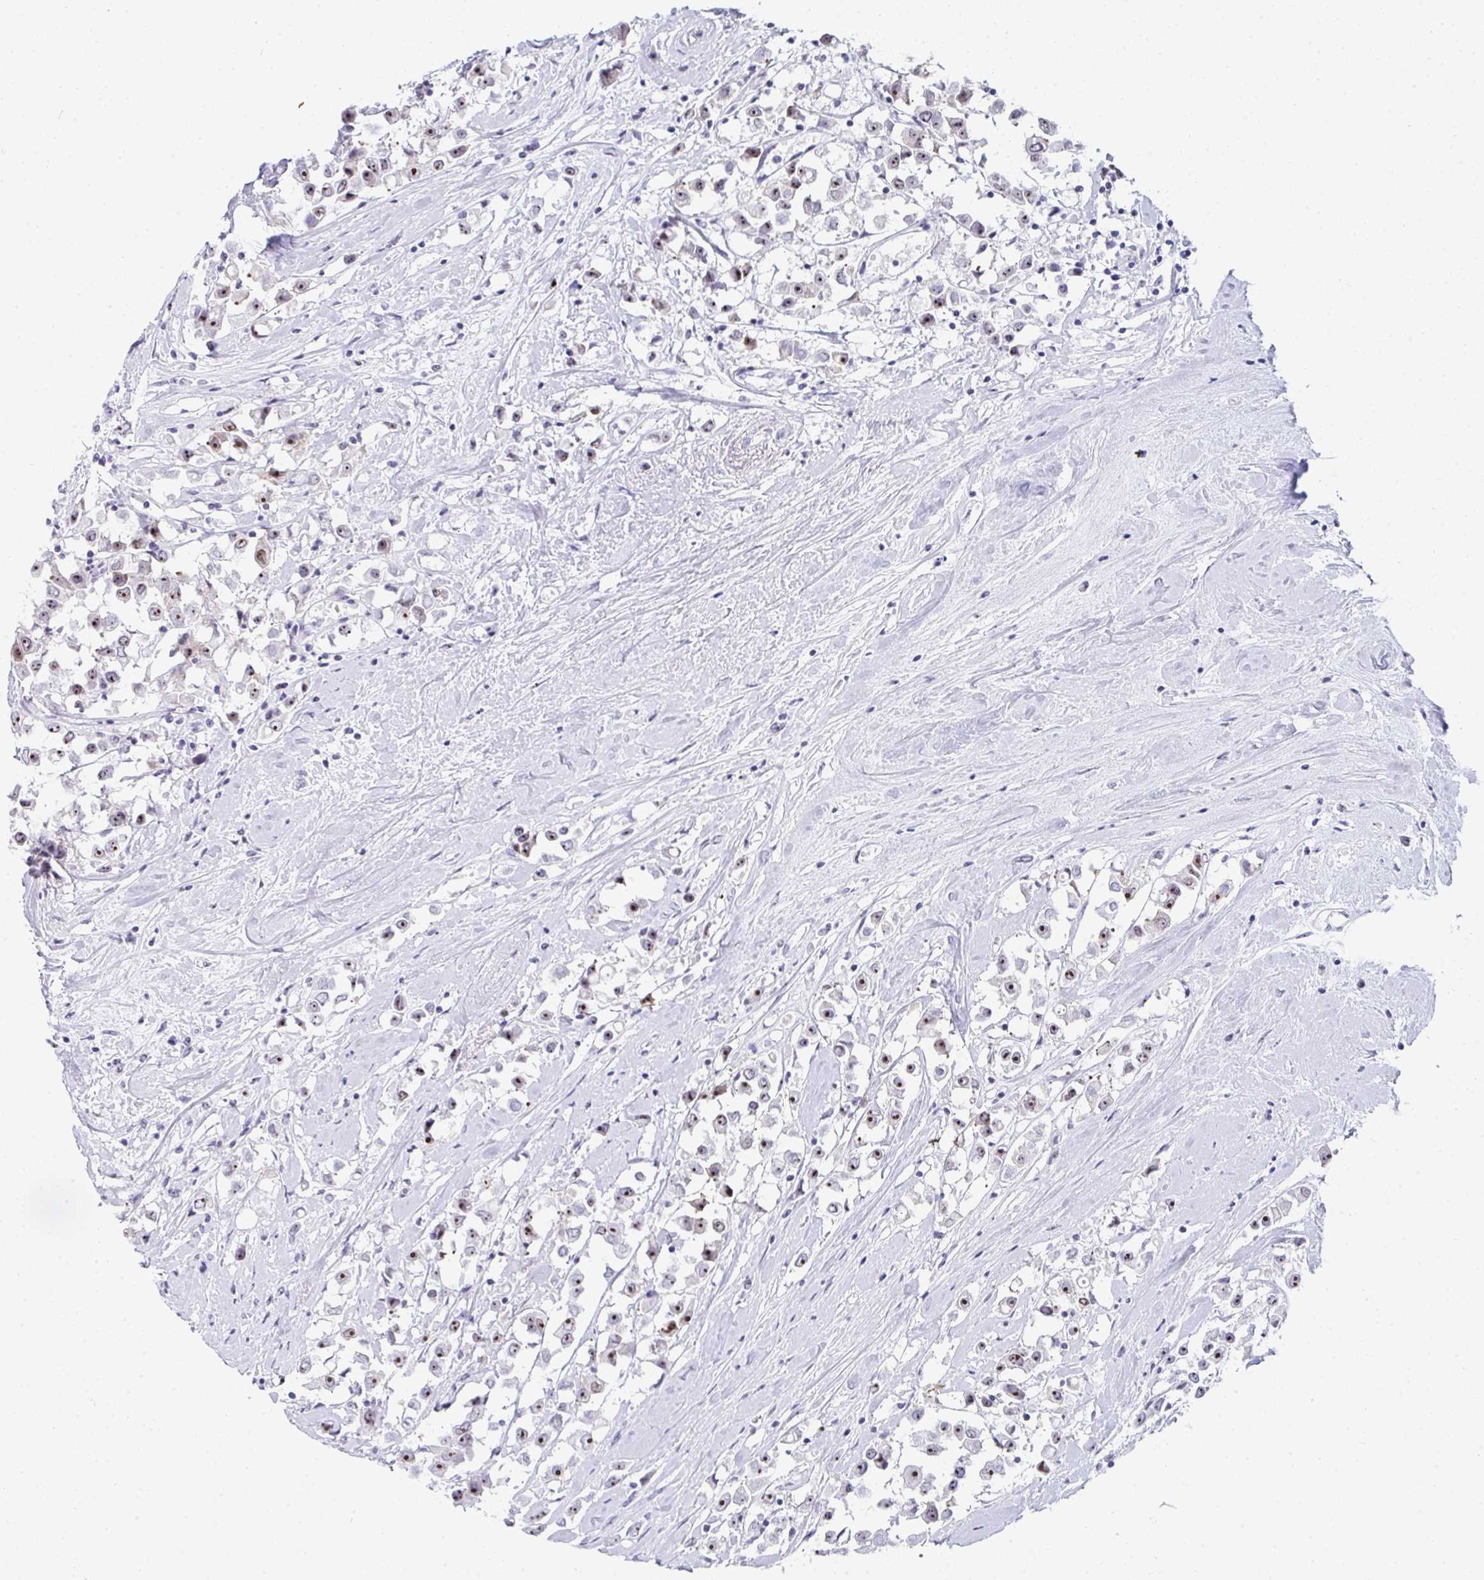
{"staining": {"intensity": "moderate", "quantity": "25%-75%", "location": "nuclear"}, "tissue": "breast cancer", "cell_type": "Tumor cells", "image_type": "cancer", "snomed": [{"axis": "morphology", "description": "Duct carcinoma"}, {"axis": "topography", "description": "Breast"}], "caption": "Immunohistochemistry (IHC) micrograph of breast cancer (infiltrating ductal carcinoma) stained for a protein (brown), which shows medium levels of moderate nuclear positivity in about 25%-75% of tumor cells.", "gene": "NOP10", "patient": {"sex": "female", "age": 61}}